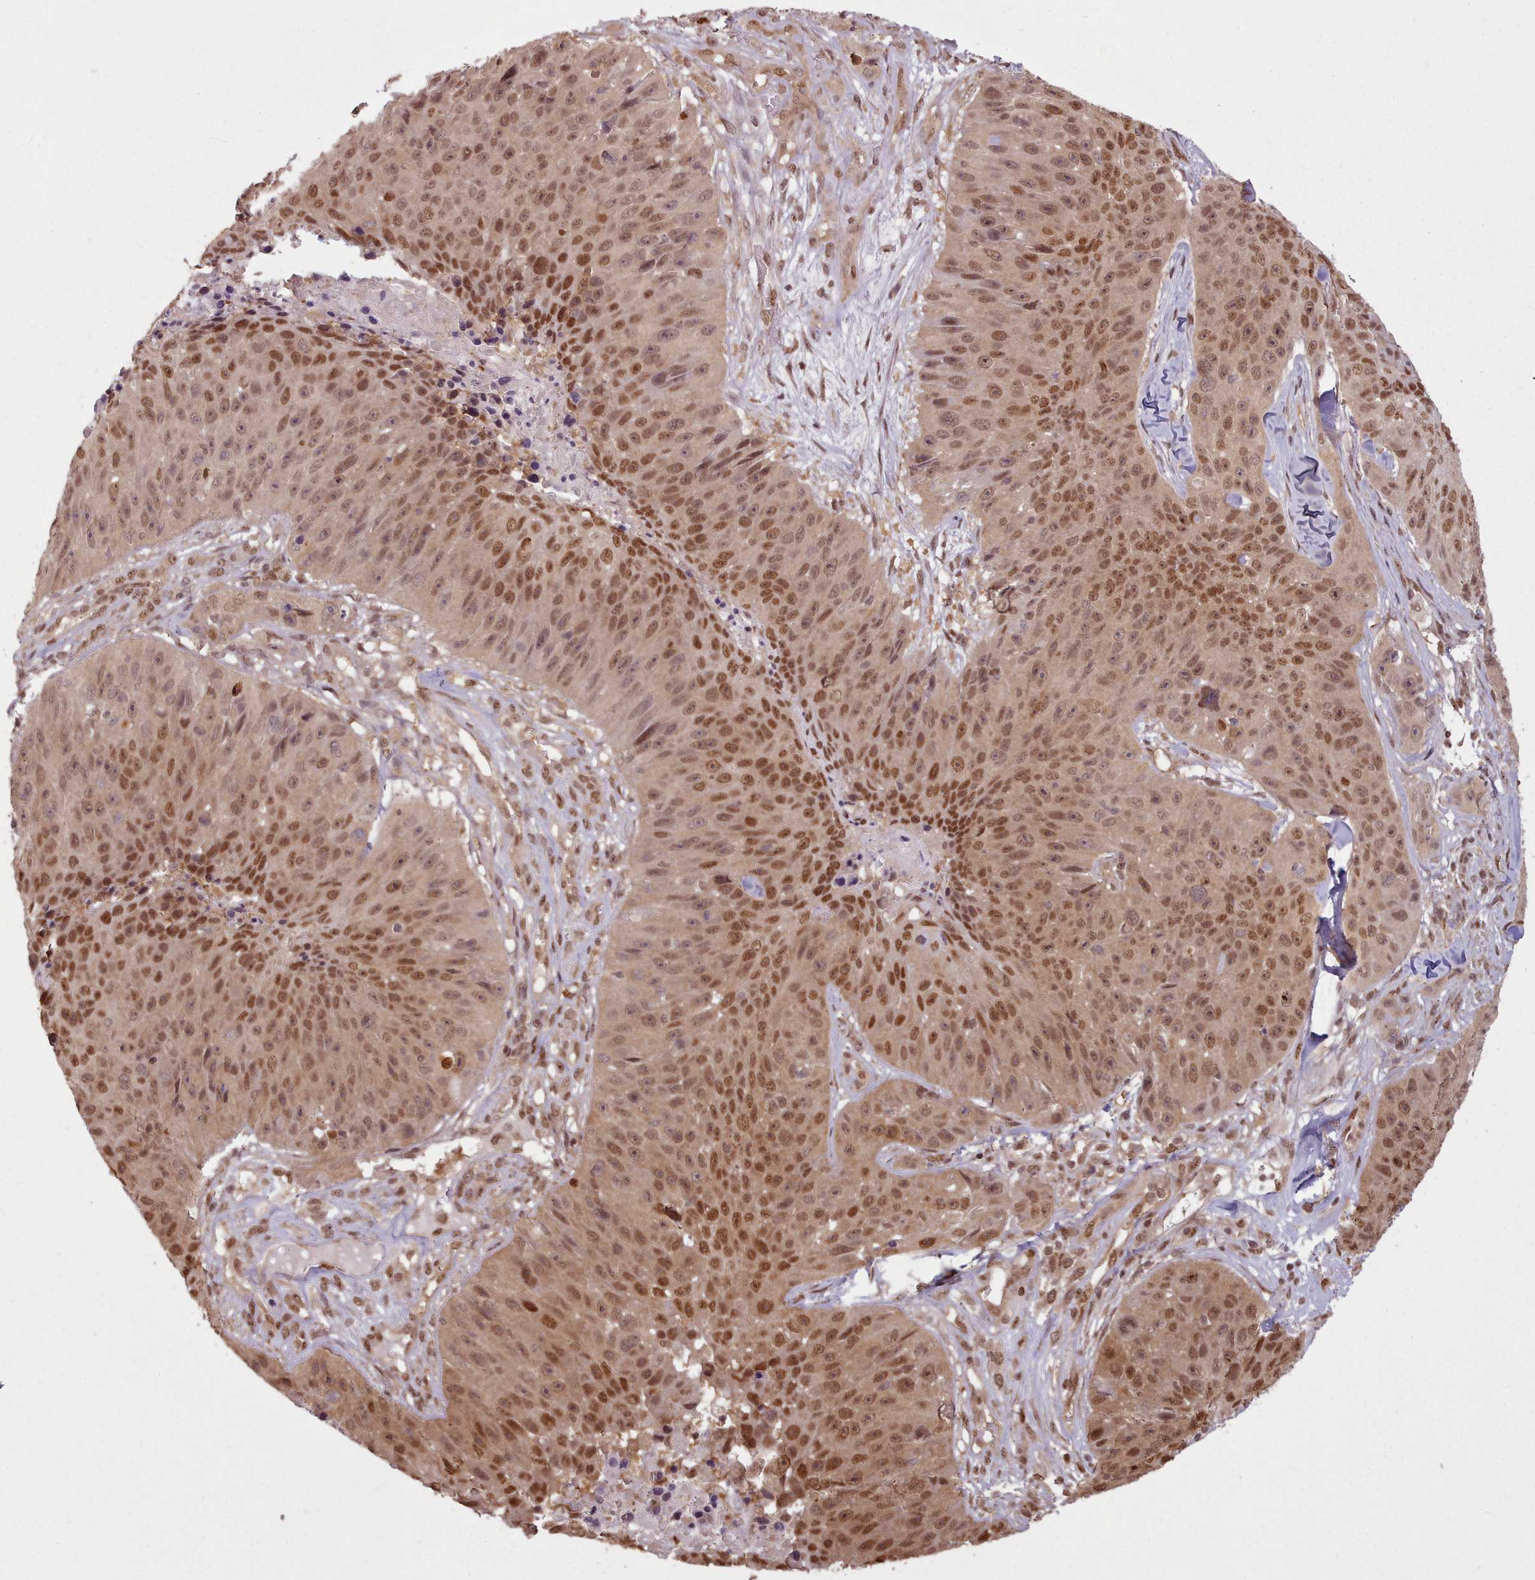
{"staining": {"intensity": "moderate", "quantity": ">75%", "location": "nuclear"}, "tissue": "skin cancer", "cell_type": "Tumor cells", "image_type": "cancer", "snomed": [{"axis": "morphology", "description": "Squamous cell carcinoma, NOS"}, {"axis": "topography", "description": "Skin"}], "caption": "Skin squamous cell carcinoma was stained to show a protein in brown. There is medium levels of moderate nuclear staining in approximately >75% of tumor cells.", "gene": "RPS27A", "patient": {"sex": "female", "age": 87}}